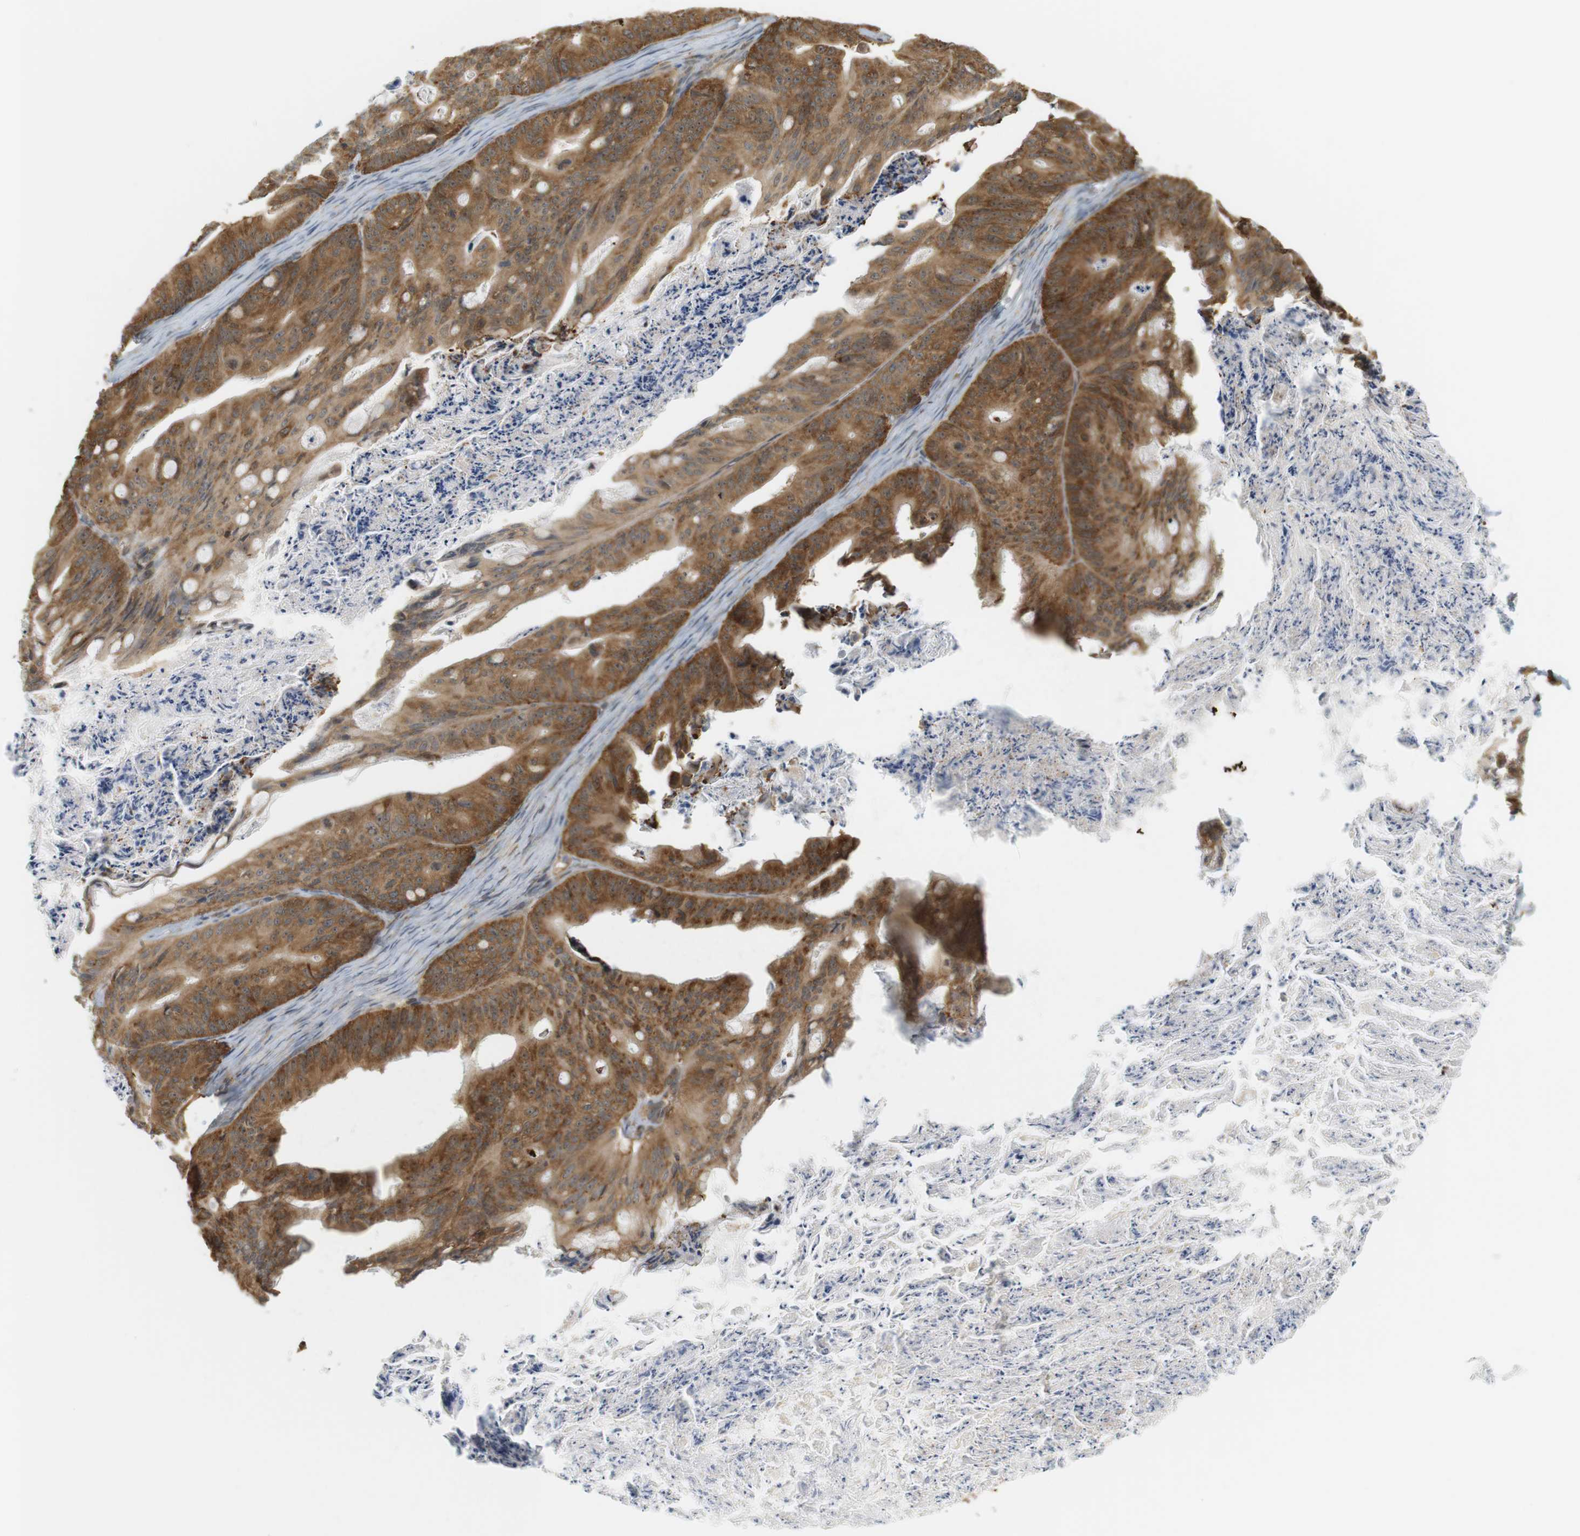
{"staining": {"intensity": "strong", "quantity": ">75%", "location": "cytoplasmic/membranous,nuclear"}, "tissue": "ovarian cancer", "cell_type": "Tumor cells", "image_type": "cancer", "snomed": [{"axis": "morphology", "description": "Cystadenocarcinoma, mucinous, NOS"}, {"axis": "topography", "description": "Ovary"}], "caption": "An image of ovarian cancer (mucinous cystadenocarcinoma) stained for a protein reveals strong cytoplasmic/membranous and nuclear brown staining in tumor cells.", "gene": "PA2G4", "patient": {"sex": "female", "age": 37}}